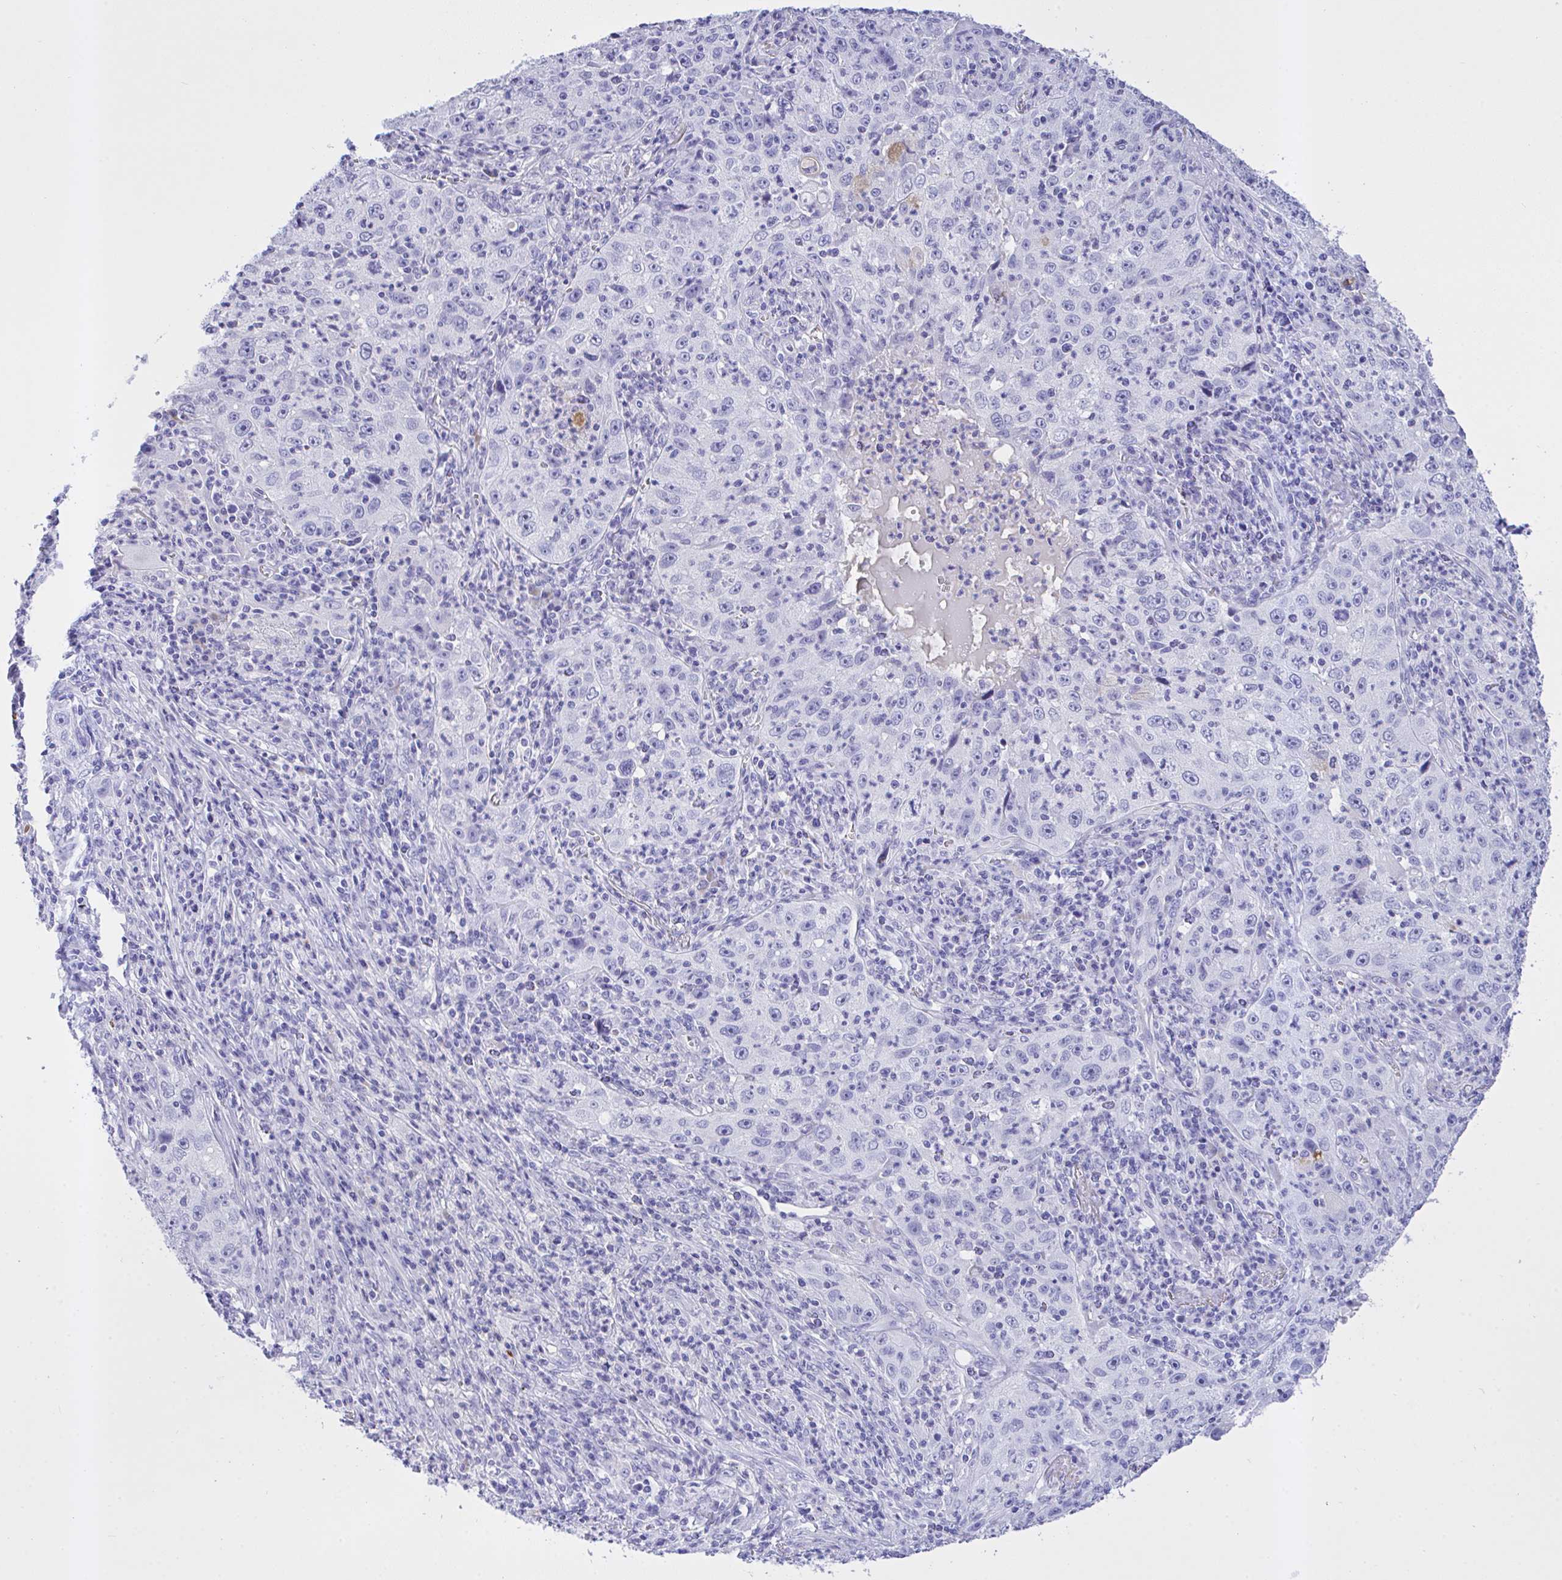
{"staining": {"intensity": "negative", "quantity": "none", "location": "none"}, "tissue": "lung cancer", "cell_type": "Tumor cells", "image_type": "cancer", "snomed": [{"axis": "morphology", "description": "Squamous cell carcinoma, NOS"}, {"axis": "topography", "description": "Lung"}], "caption": "The photomicrograph exhibits no significant staining in tumor cells of lung squamous cell carcinoma.", "gene": "AKR1D1", "patient": {"sex": "male", "age": 71}}